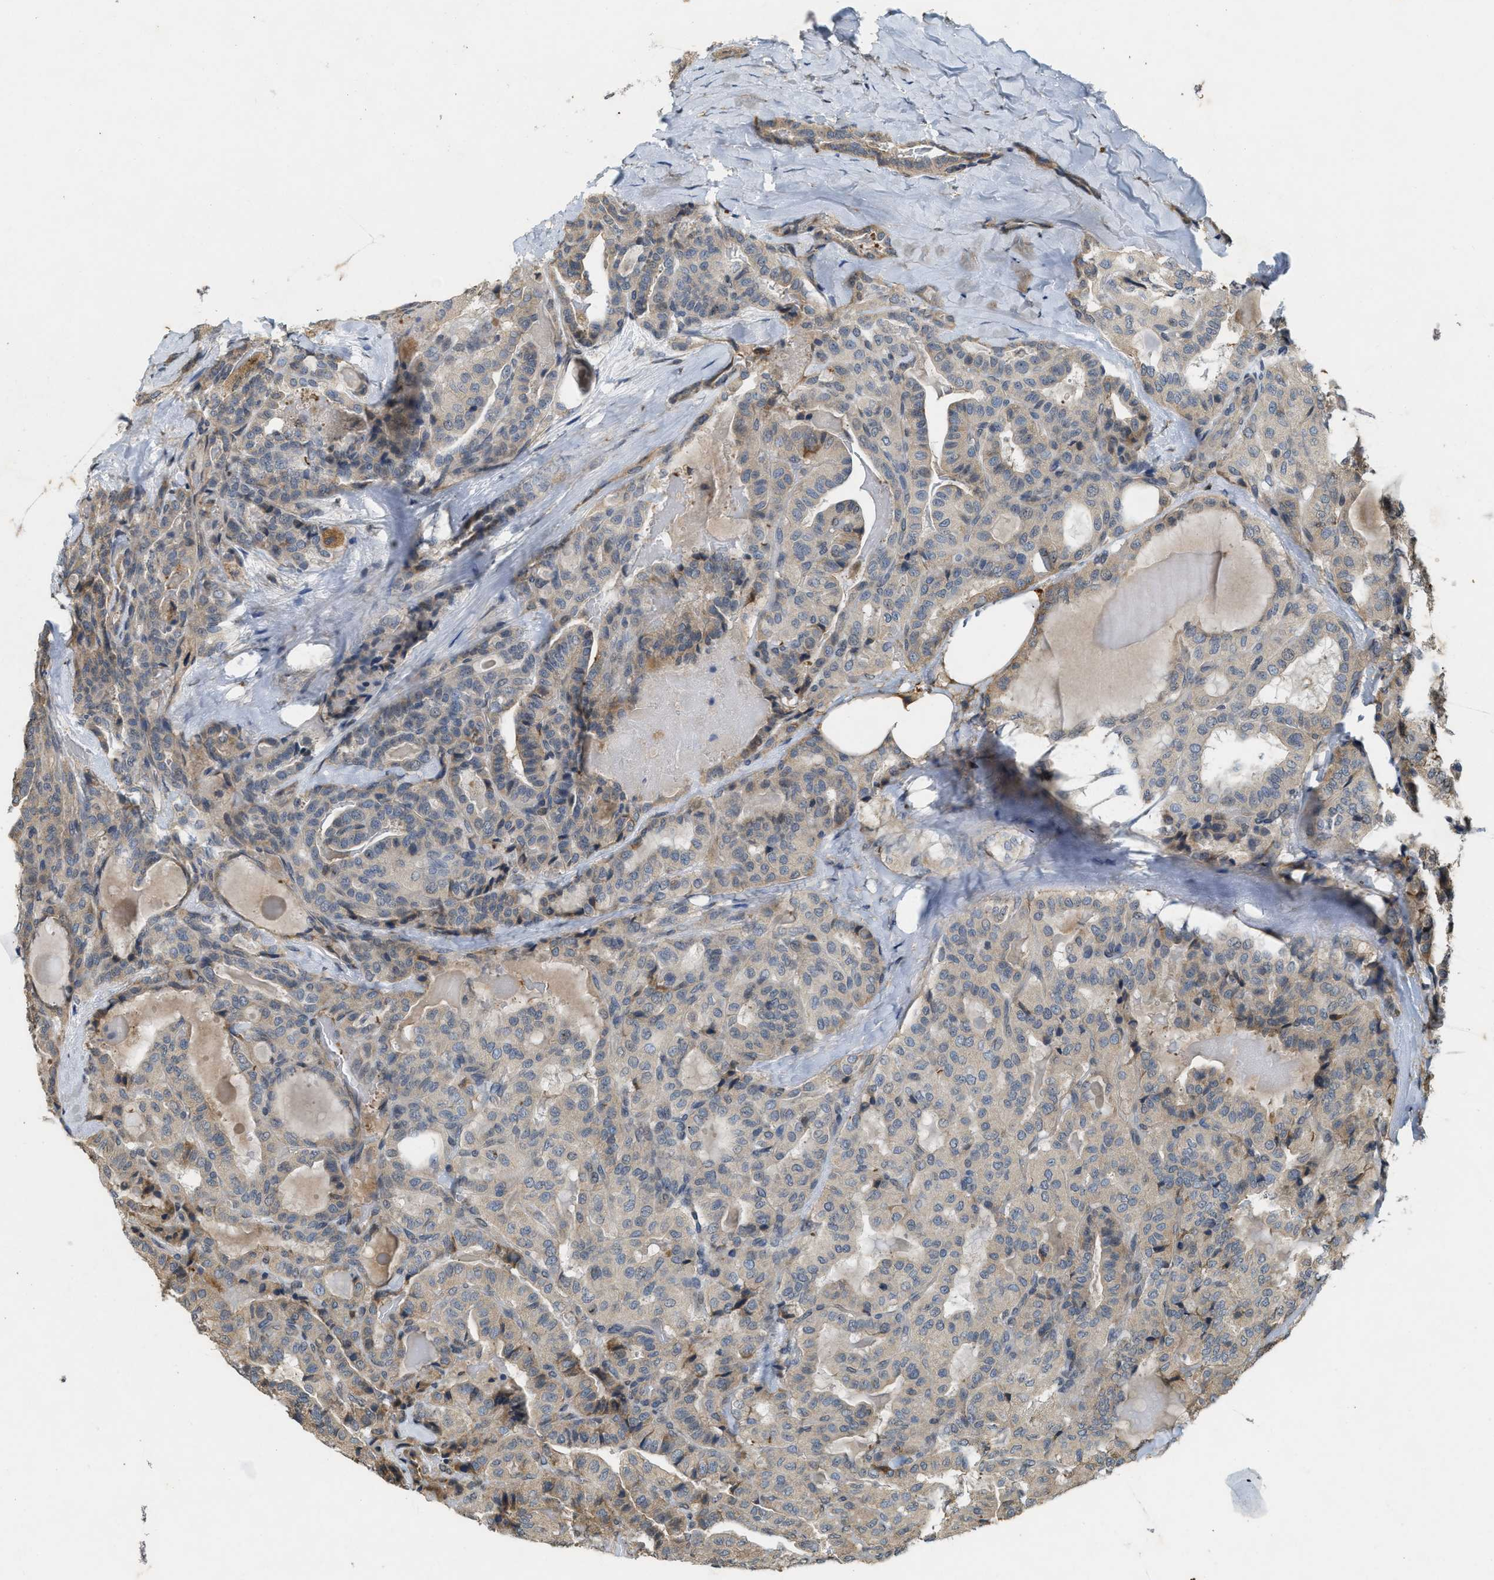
{"staining": {"intensity": "weak", "quantity": "<25%", "location": "cytoplasmic/membranous"}, "tissue": "thyroid cancer", "cell_type": "Tumor cells", "image_type": "cancer", "snomed": [{"axis": "morphology", "description": "Papillary adenocarcinoma, NOS"}, {"axis": "topography", "description": "Thyroid gland"}], "caption": "DAB immunohistochemical staining of thyroid papillary adenocarcinoma displays no significant expression in tumor cells. (Immunohistochemistry (ihc), brightfield microscopy, high magnification).", "gene": "KIF21A", "patient": {"sex": "male", "age": 77}}